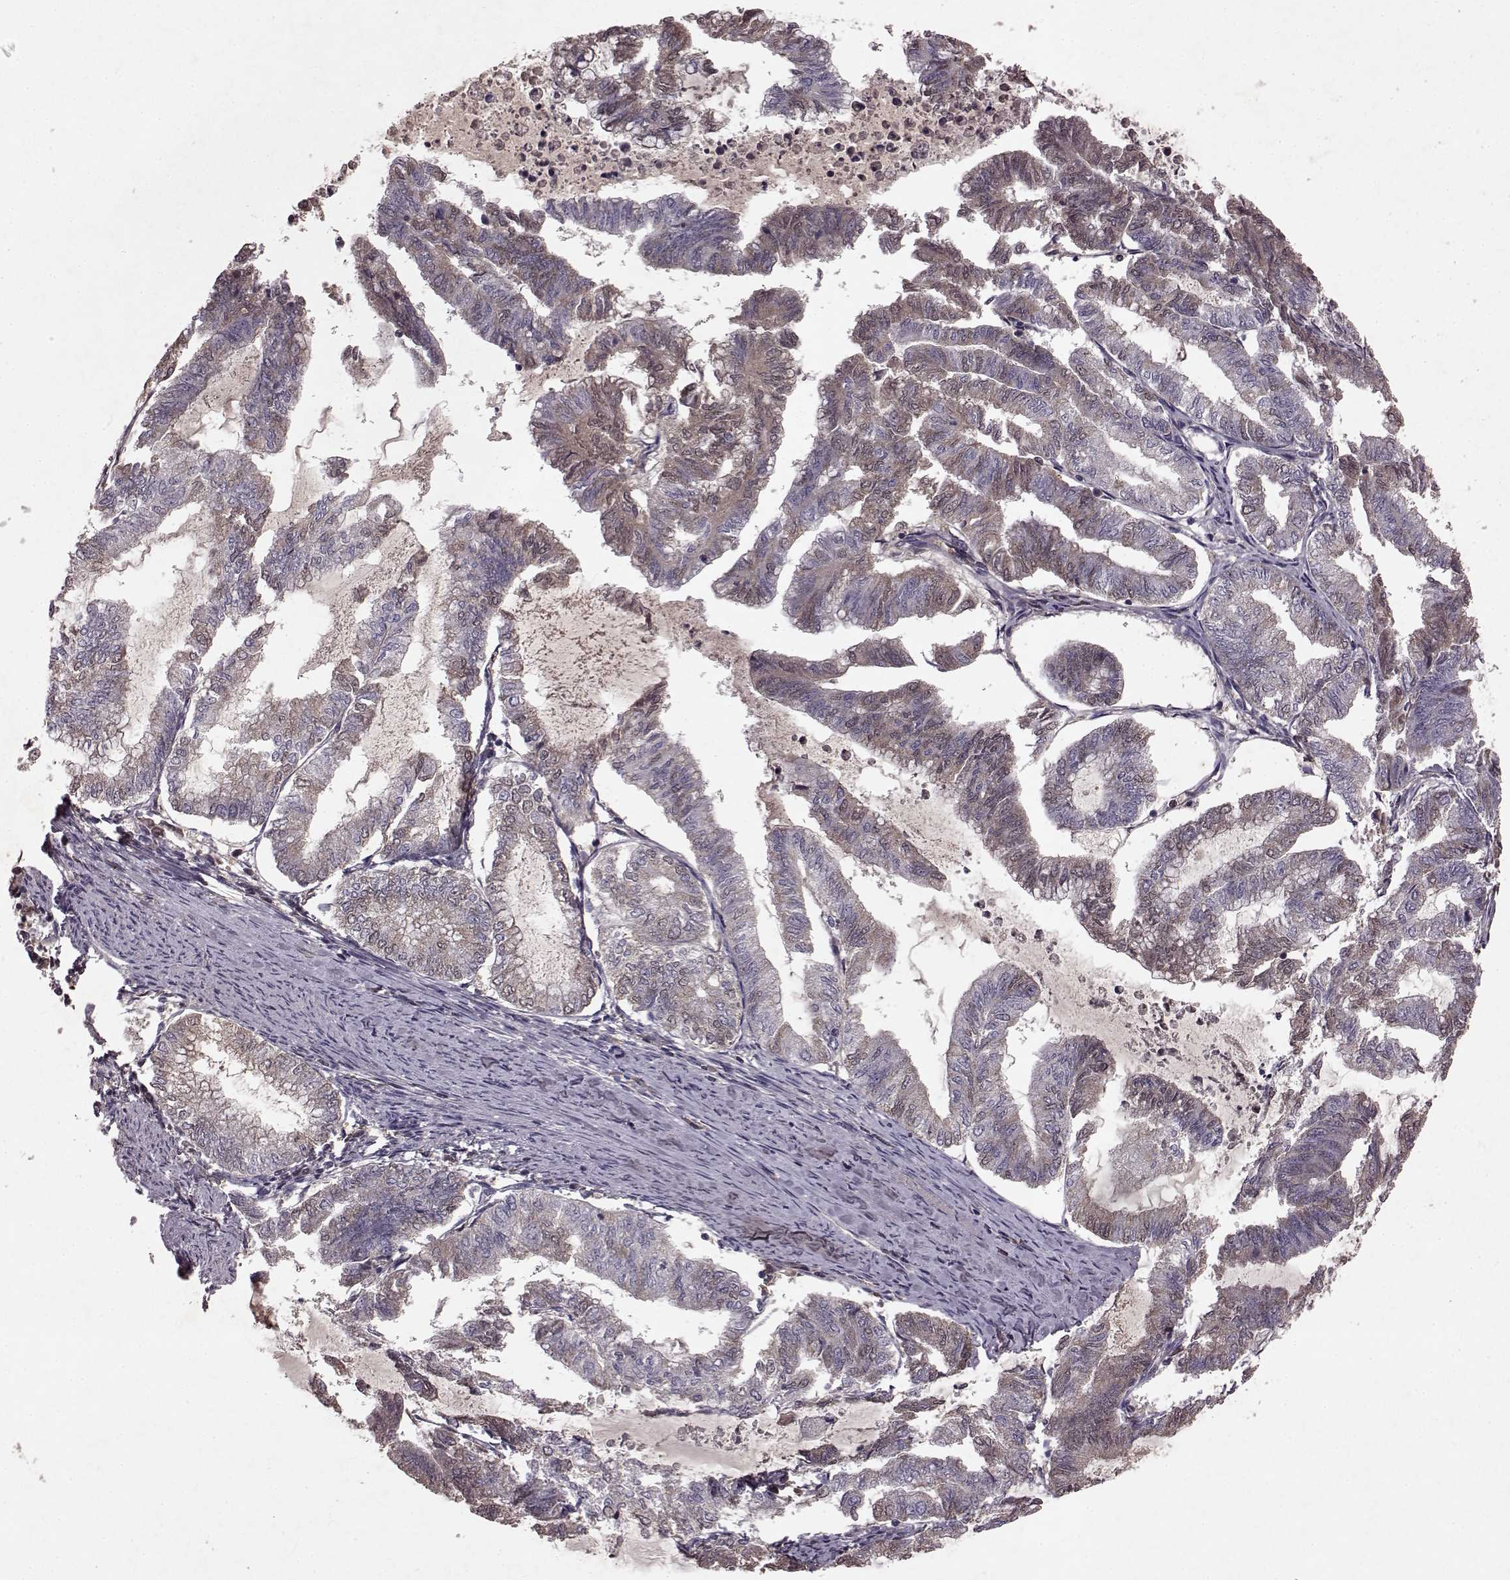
{"staining": {"intensity": "weak", "quantity": "<25%", "location": "cytoplasmic/membranous"}, "tissue": "endometrial cancer", "cell_type": "Tumor cells", "image_type": "cancer", "snomed": [{"axis": "morphology", "description": "Adenocarcinoma, NOS"}, {"axis": "topography", "description": "Endometrium"}], "caption": "High power microscopy micrograph of an immunohistochemistry (IHC) micrograph of endometrial cancer (adenocarcinoma), revealing no significant expression in tumor cells.", "gene": "FRRS1L", "patient": {"sex": "female", "age": 79}}